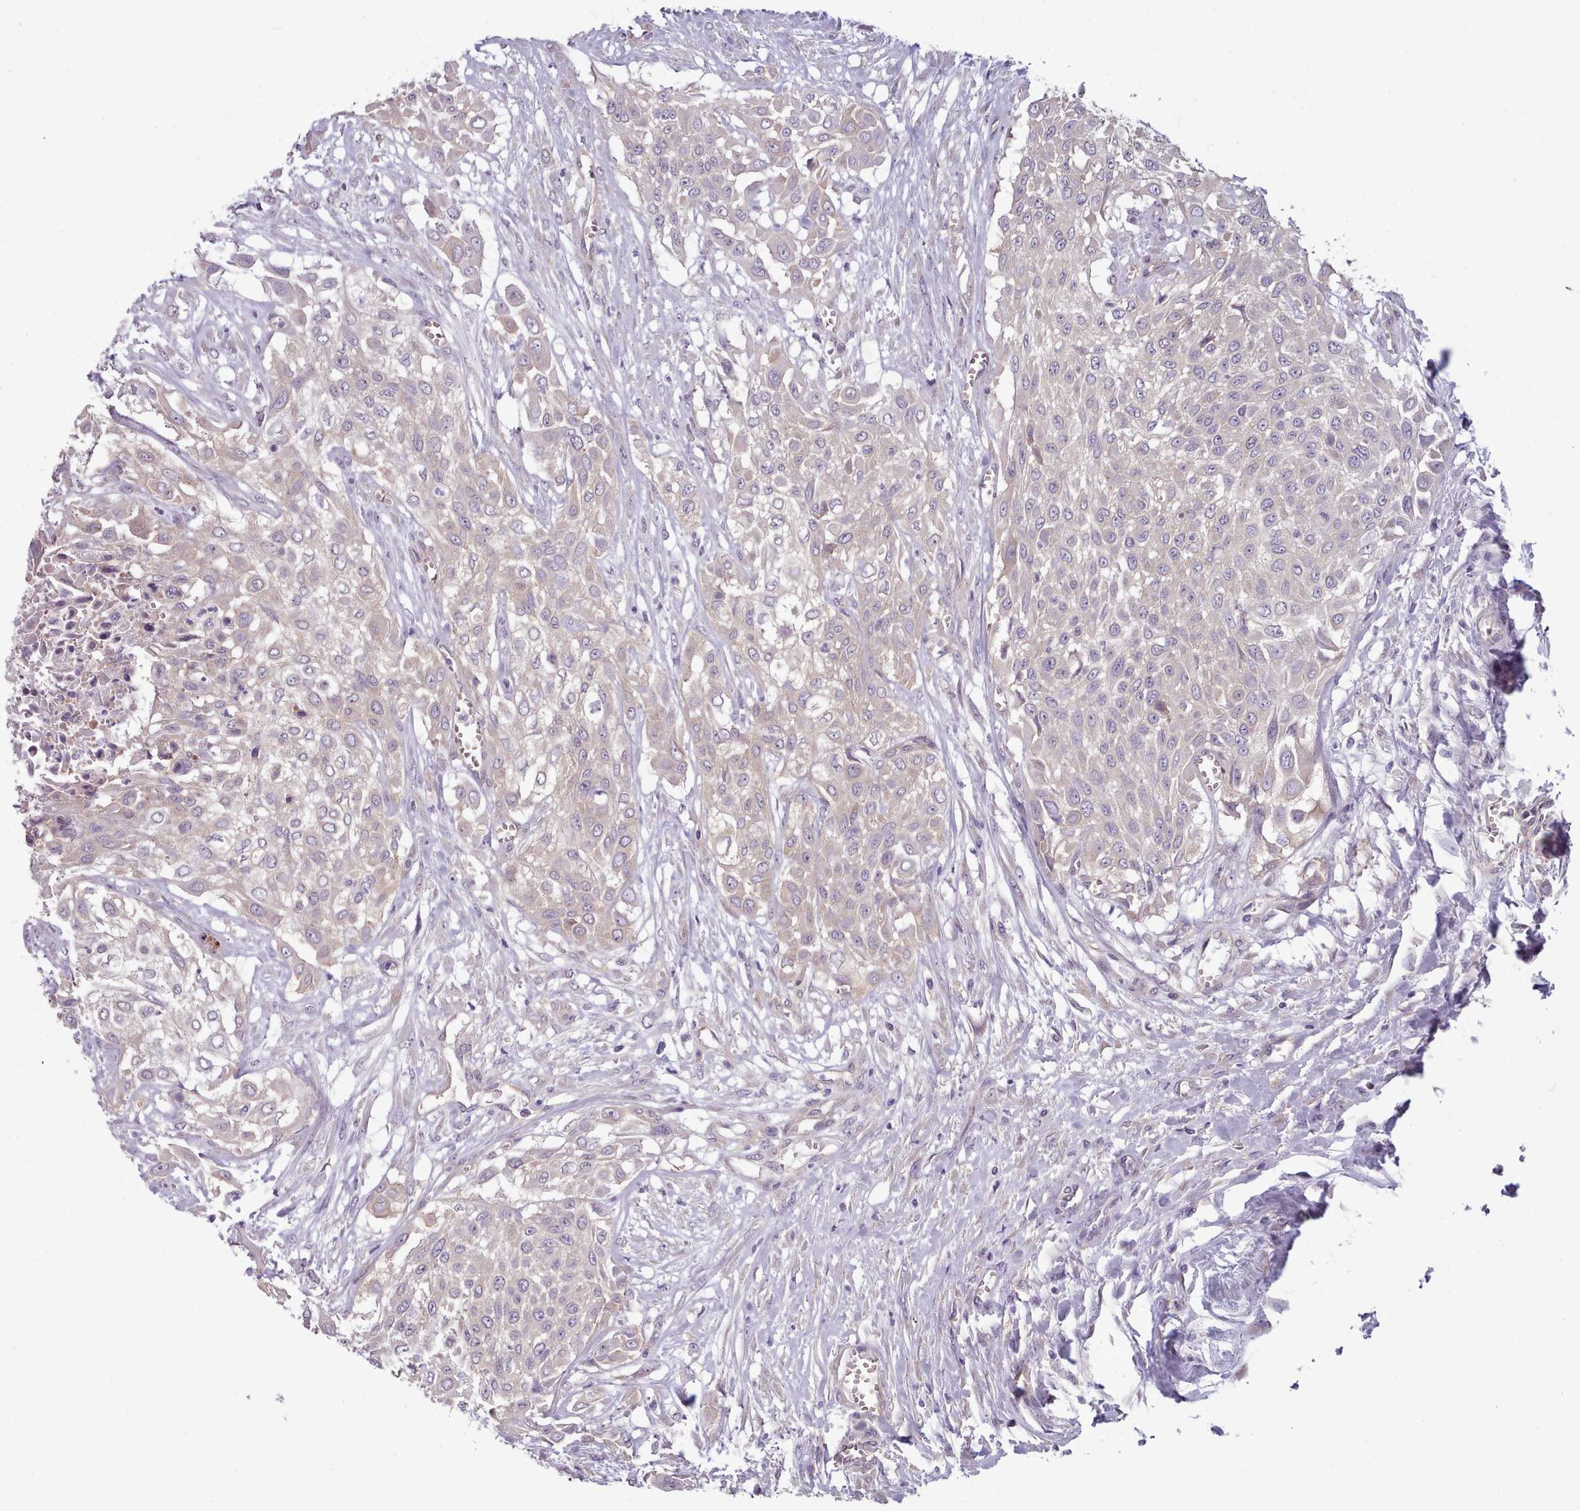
{"staining": {"intensity": "weak", "quantity": "<25%", "location": "cytoplasmic/membranous"}, "tissue": "urothelial cancer", "cell_type": "Tumor cells", "image_type": "cancer", "snomed": [{"axis": "morphology", "description": "Urothelial carcinoma, High grade"}, {"axis": "topography", "description": "Urinary bladder"}], "caption": "A high-resolution image shows IHC staining of high-grade urothelial carcinoma, which exhibits no significant expression in tumor cells.", "gene": "DPF1", "patient": {"sex": "male", "age": 57}}